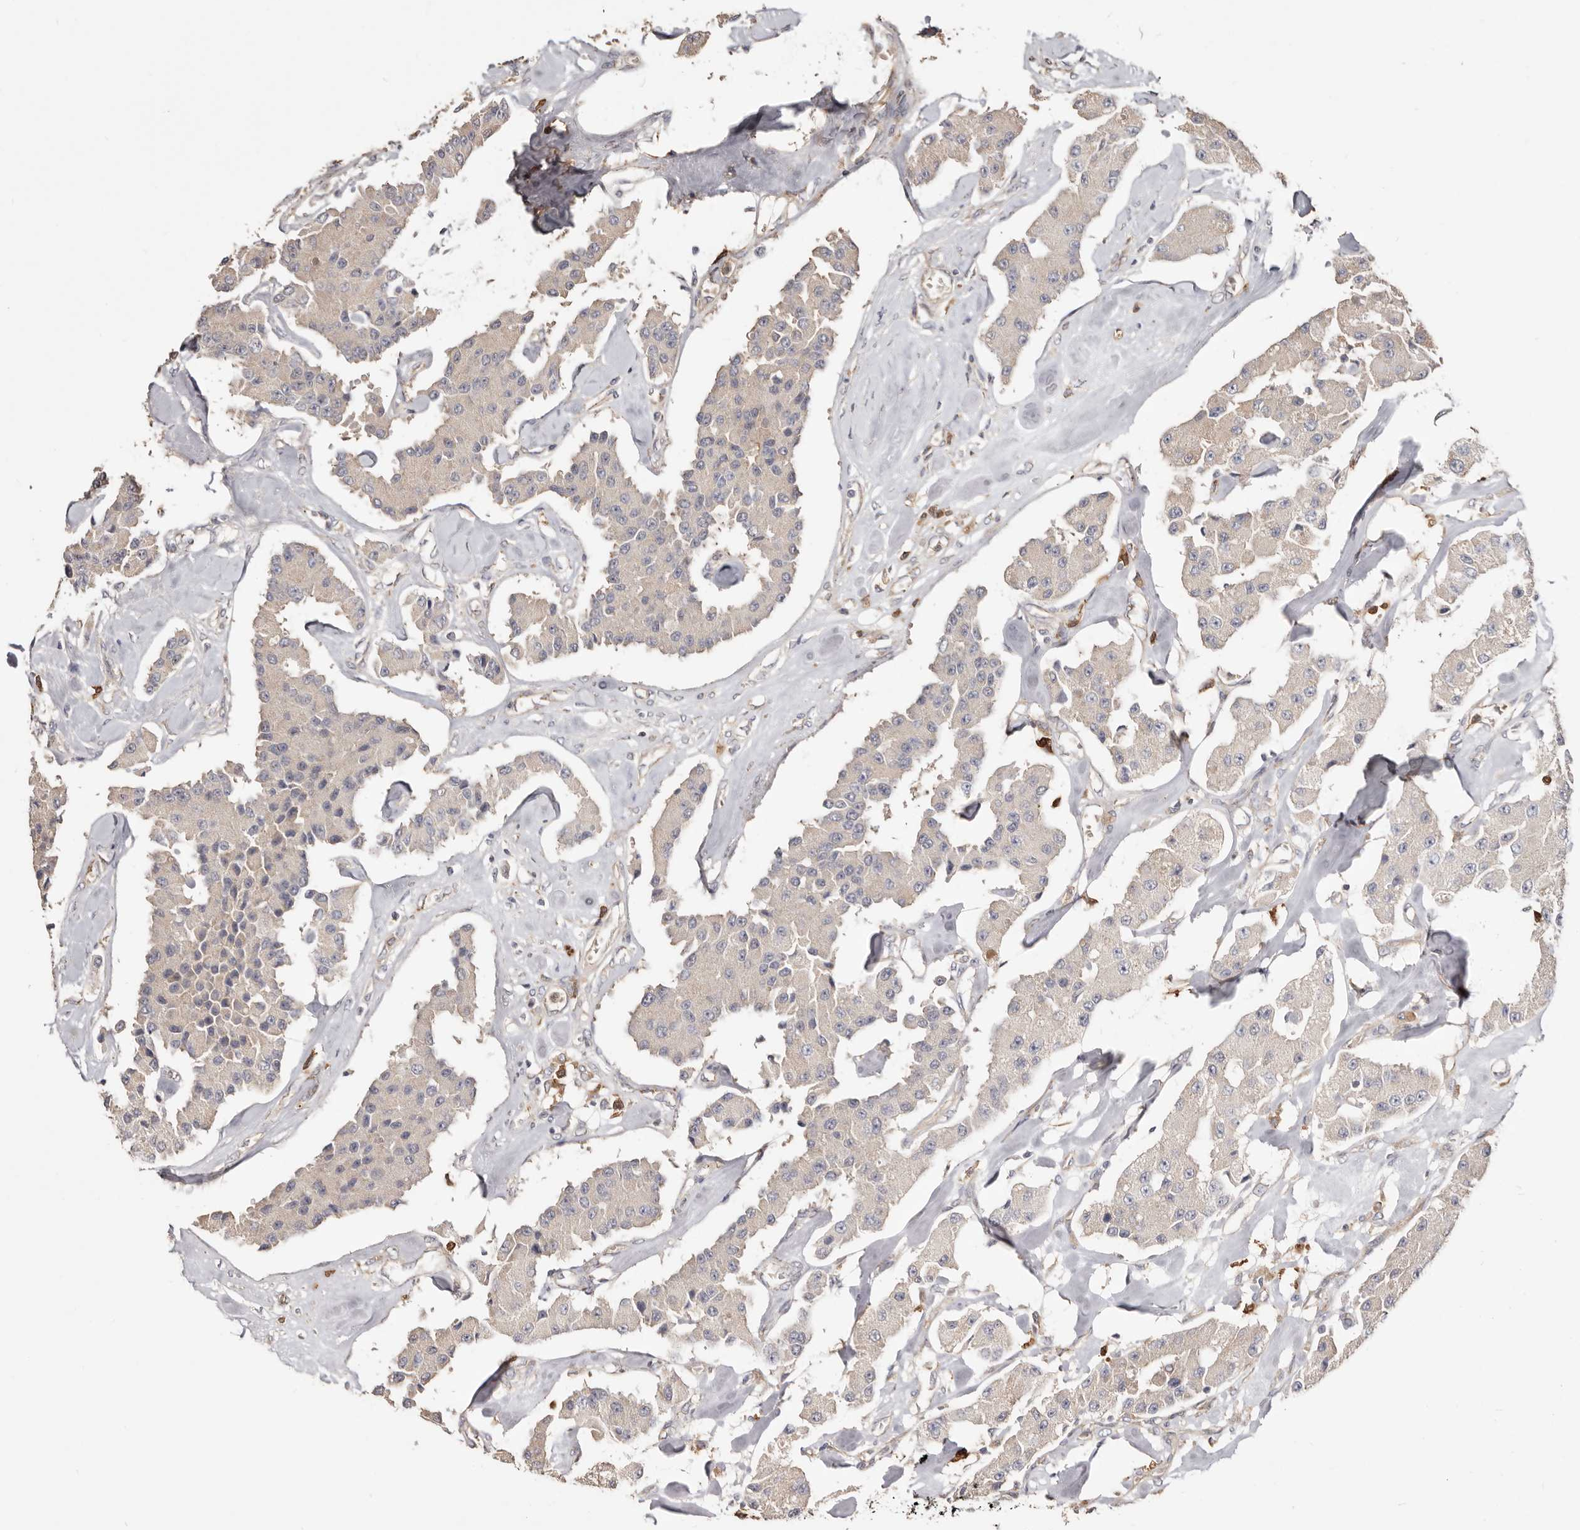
{"staining": {"intensity": "negative", "quantity": "none", "location": "none"}, "tissue": "carcinoid", "cell_type": "Tumor cells", "image_type": "cancer", "snomed": [{"axis": "morphology", "description": "Carcinoid, malignant, NOS"}, {"axis": "topography", "description": "Pancreas"}], "caption": "An immunohistochemistry (IHC) micrograph of malignant carcinoid is shown. There is no staining in tumor cells of malignant carcinoid. (Brightfield microscopy of DAB (3,3'-diaminobenzidine) immunohistochemistry (IHC) at high magnification).", "gene": "LRRC25", "patient": {"sex": "male", "age": 41}}